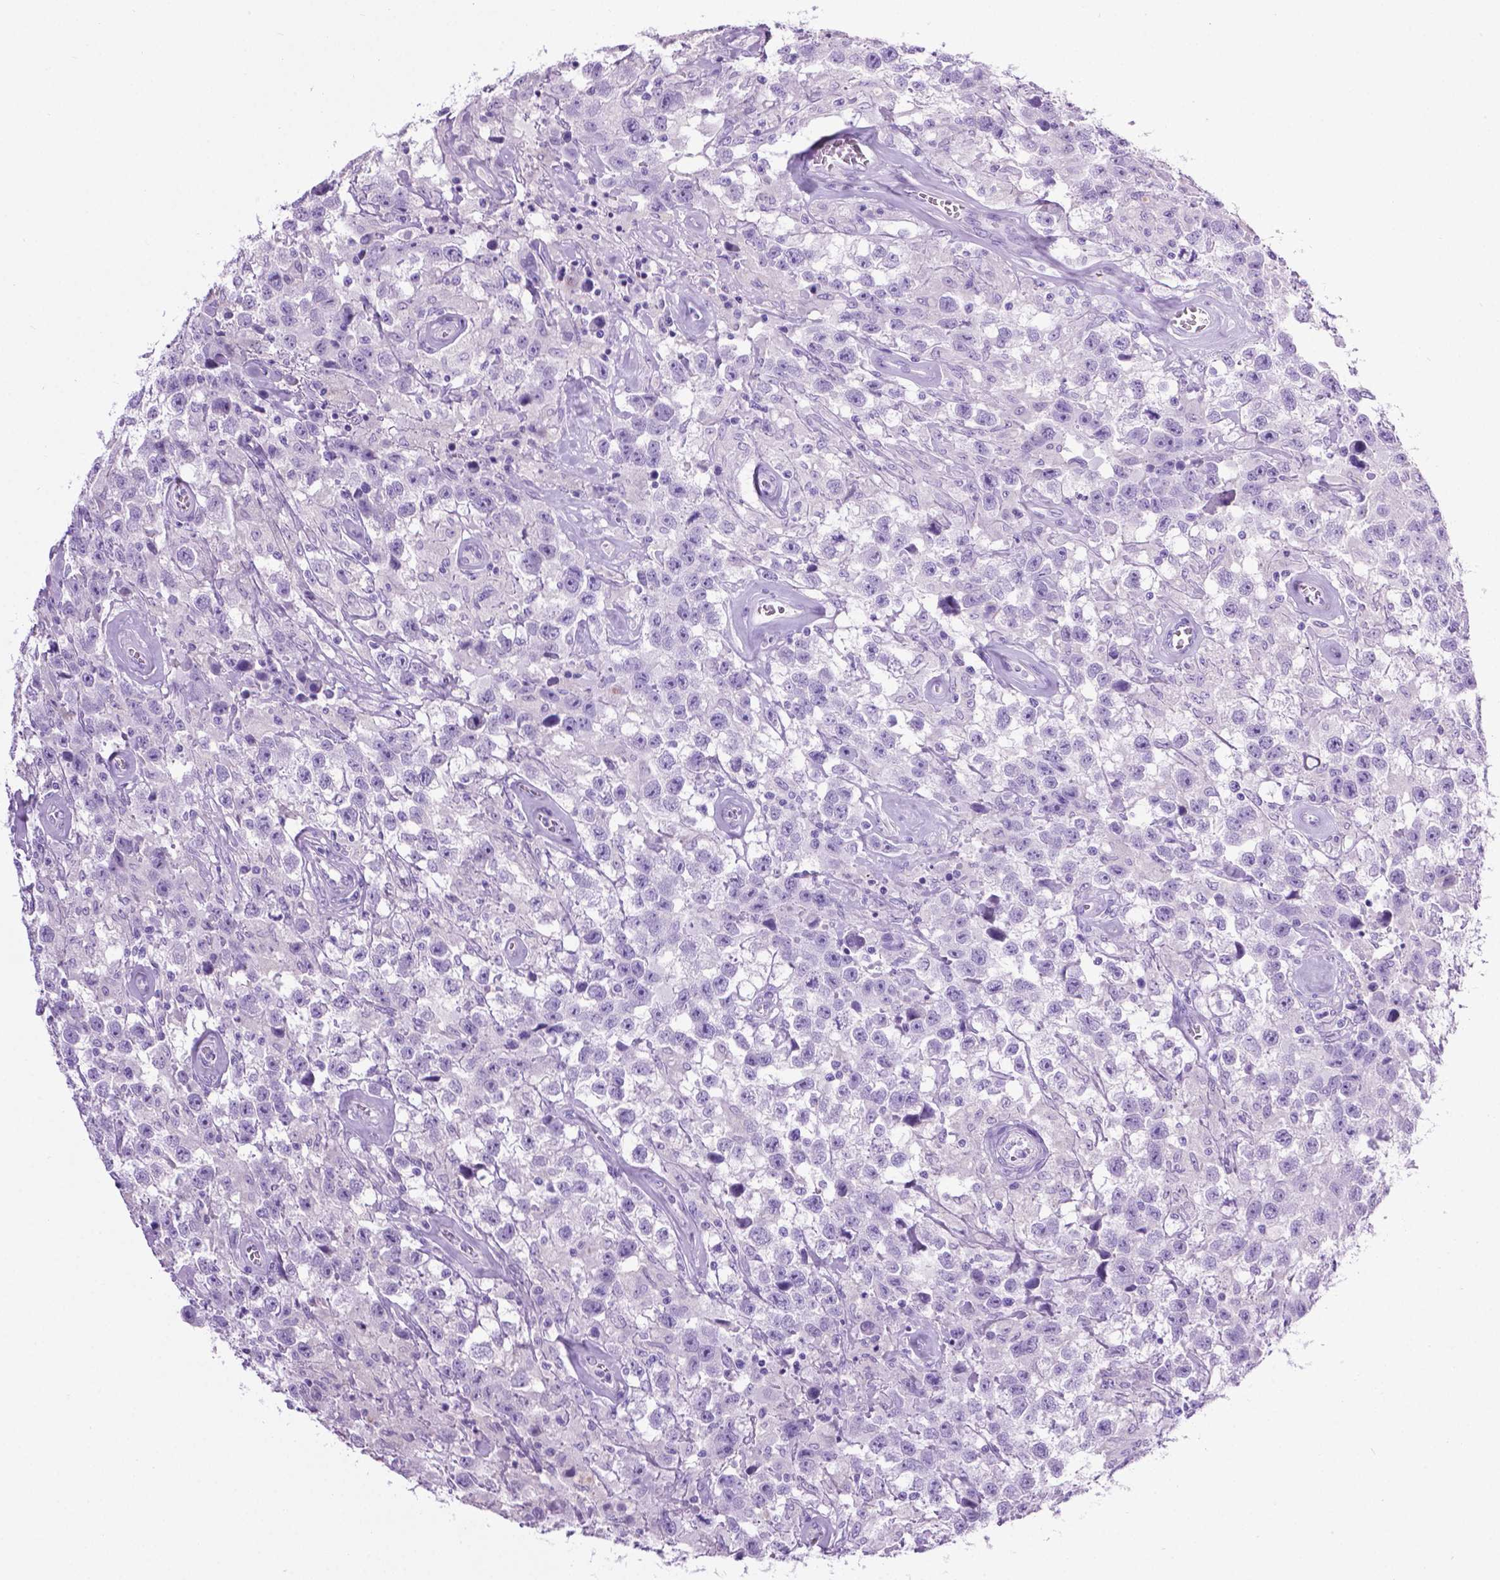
{"staining": {"intensity": "negative", "quantity": "none", "location": "none"}, "tissue": "testis cancer", "cell_type": "Tumor cells", "image_type": "cancer", "snomed": [{"axis": "morphology", "description": "Seminoma, NOS"}, {"axis": "topography", "description": "Testis"}], "caption": "Immunohistochemical staining of testis cancer demonstrates no significant staining in tumor cells.", "gene": "LELP1", "patient": {"sex": "male", "age": 43}}